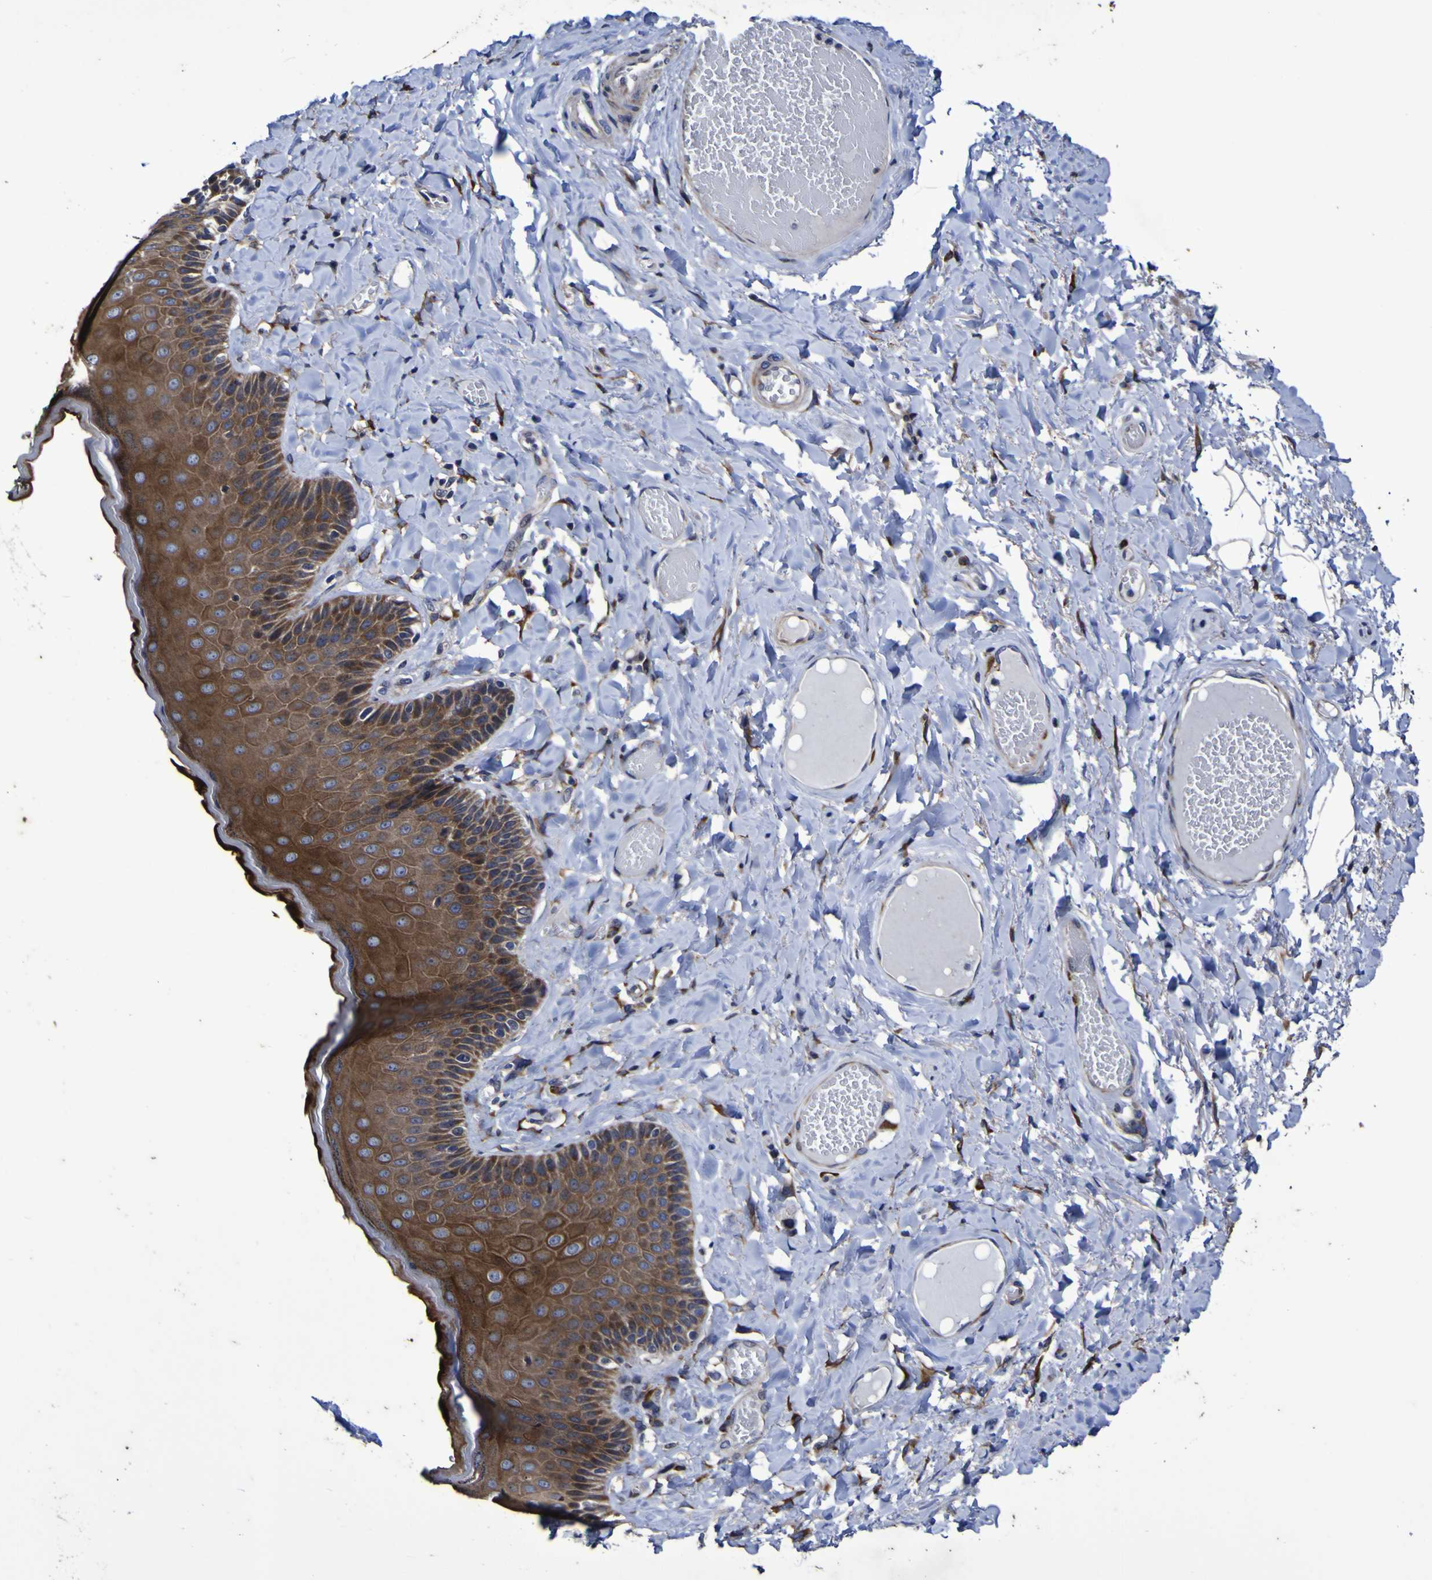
{"staining": {"intensity": "moderate", "quantity": ">75%", "location": "cytoplasmic/membranous"}, "tissue": "skin", "cell_type": "Epidermal cells", "image_type": "normal", "snomed": [{"axis": "morphology", "description": "Normal tissue, NOS"}, {"axis": "topography", "description": "Anal"}], "caption": "This micrograph exhibits immunohistochemistry (IHC) staining of benign human skin, with medium moderate cytoplasmic/membranous expression in about >75% of epidermal cells.", "gene": "P3H1", "patient": {"sex": "male", "age": 69}}